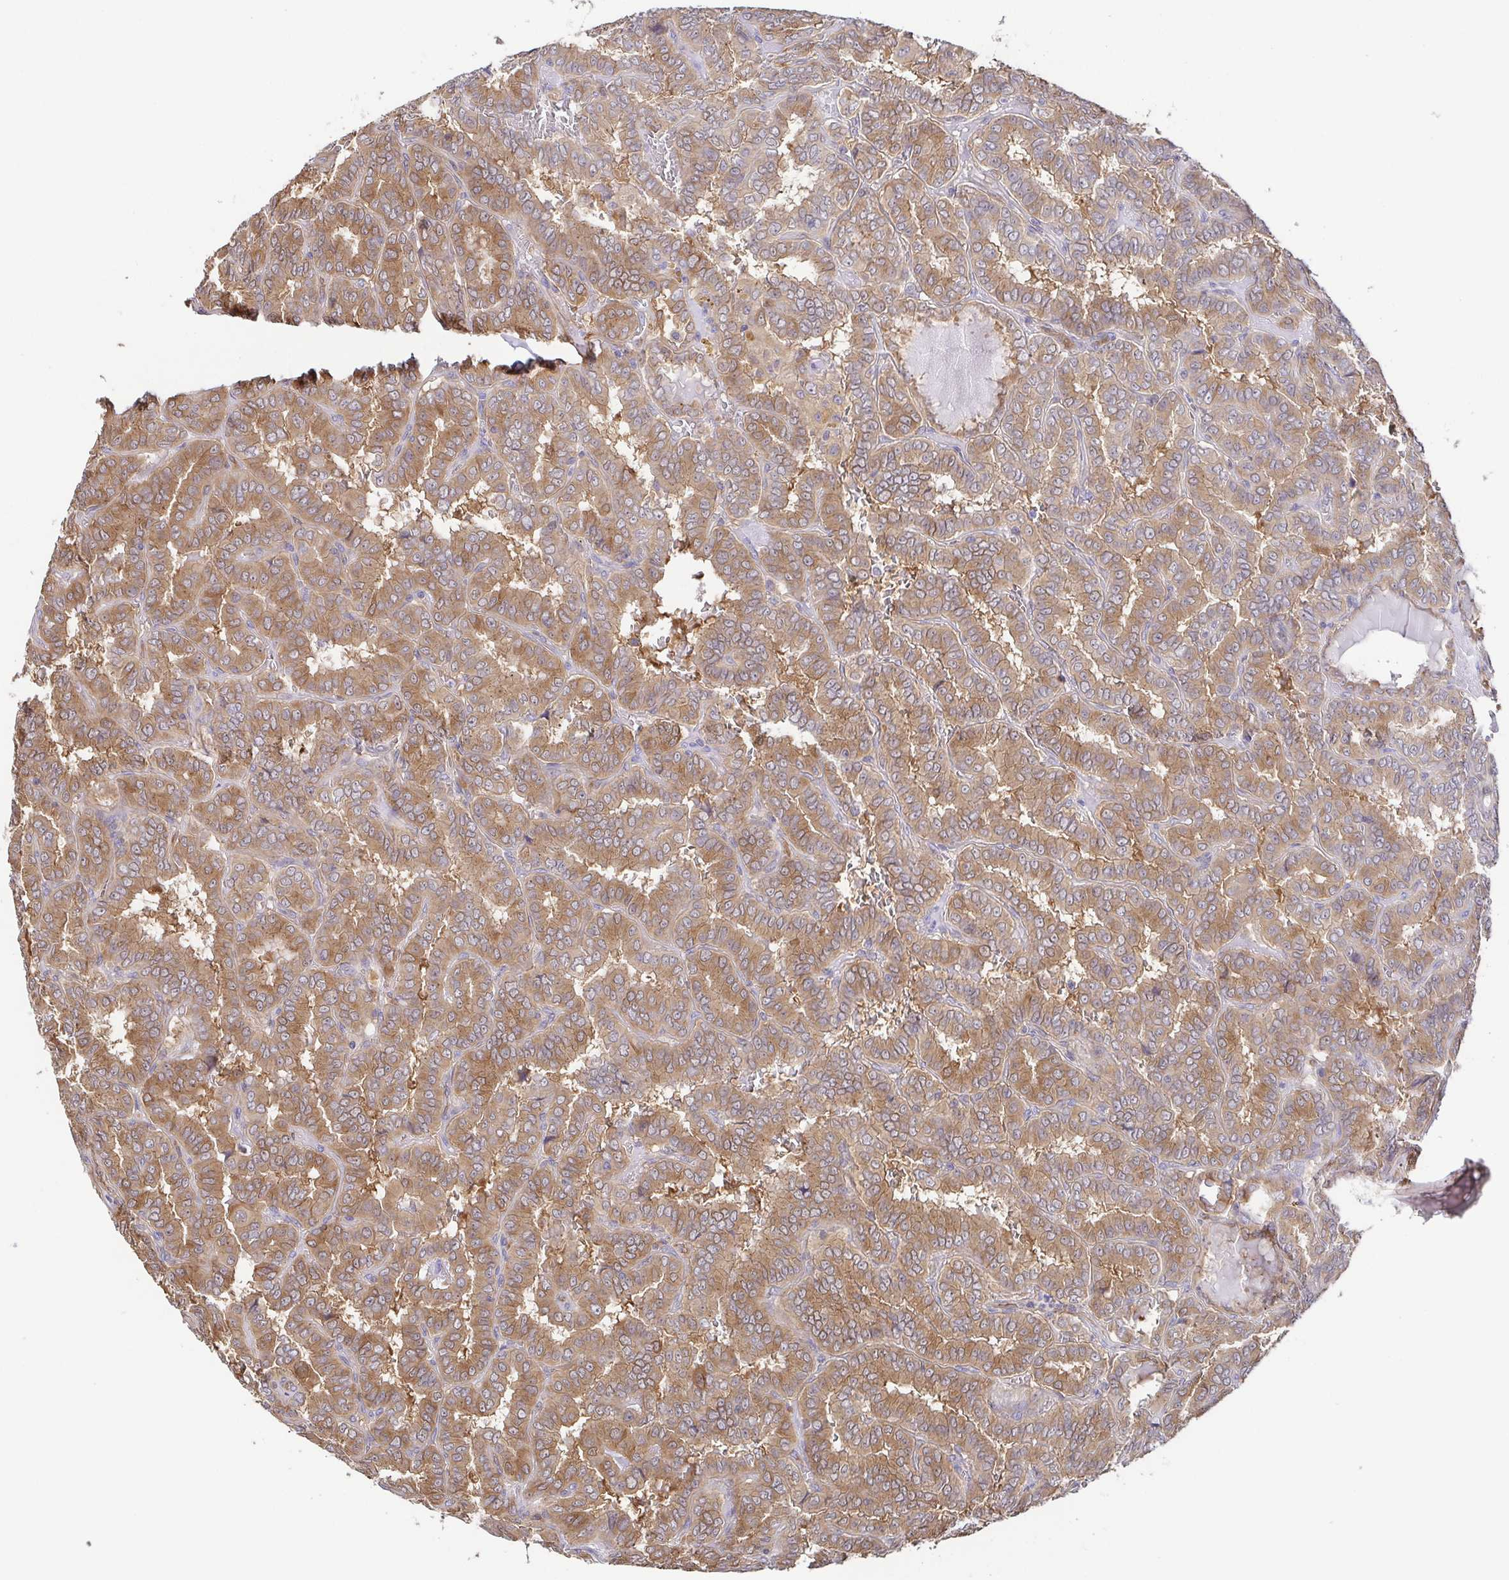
{"staining": {"intensity": "moderate", "quantity": ">75%", "location": "cytoplasmic/membranous"}, "tissue": "thyroid cancer", "cell_type": "Tumor cells", "image_type": "cancer", "snomed": [{"axis": "morphology", "description": "Papillary adenocarcinoma, NOS"}, {"axis": "topography", "description": "Thyroid gland"}], "caption": "Immunohistochemical staining of human thyroid papillary adenocarcinoma shows medium levels of moderate cytoplasmic/membranous staining in approximately >75% of tumor cells.", "gene": "EIF3D", "patient": {"sex": "female", "age": 46}}